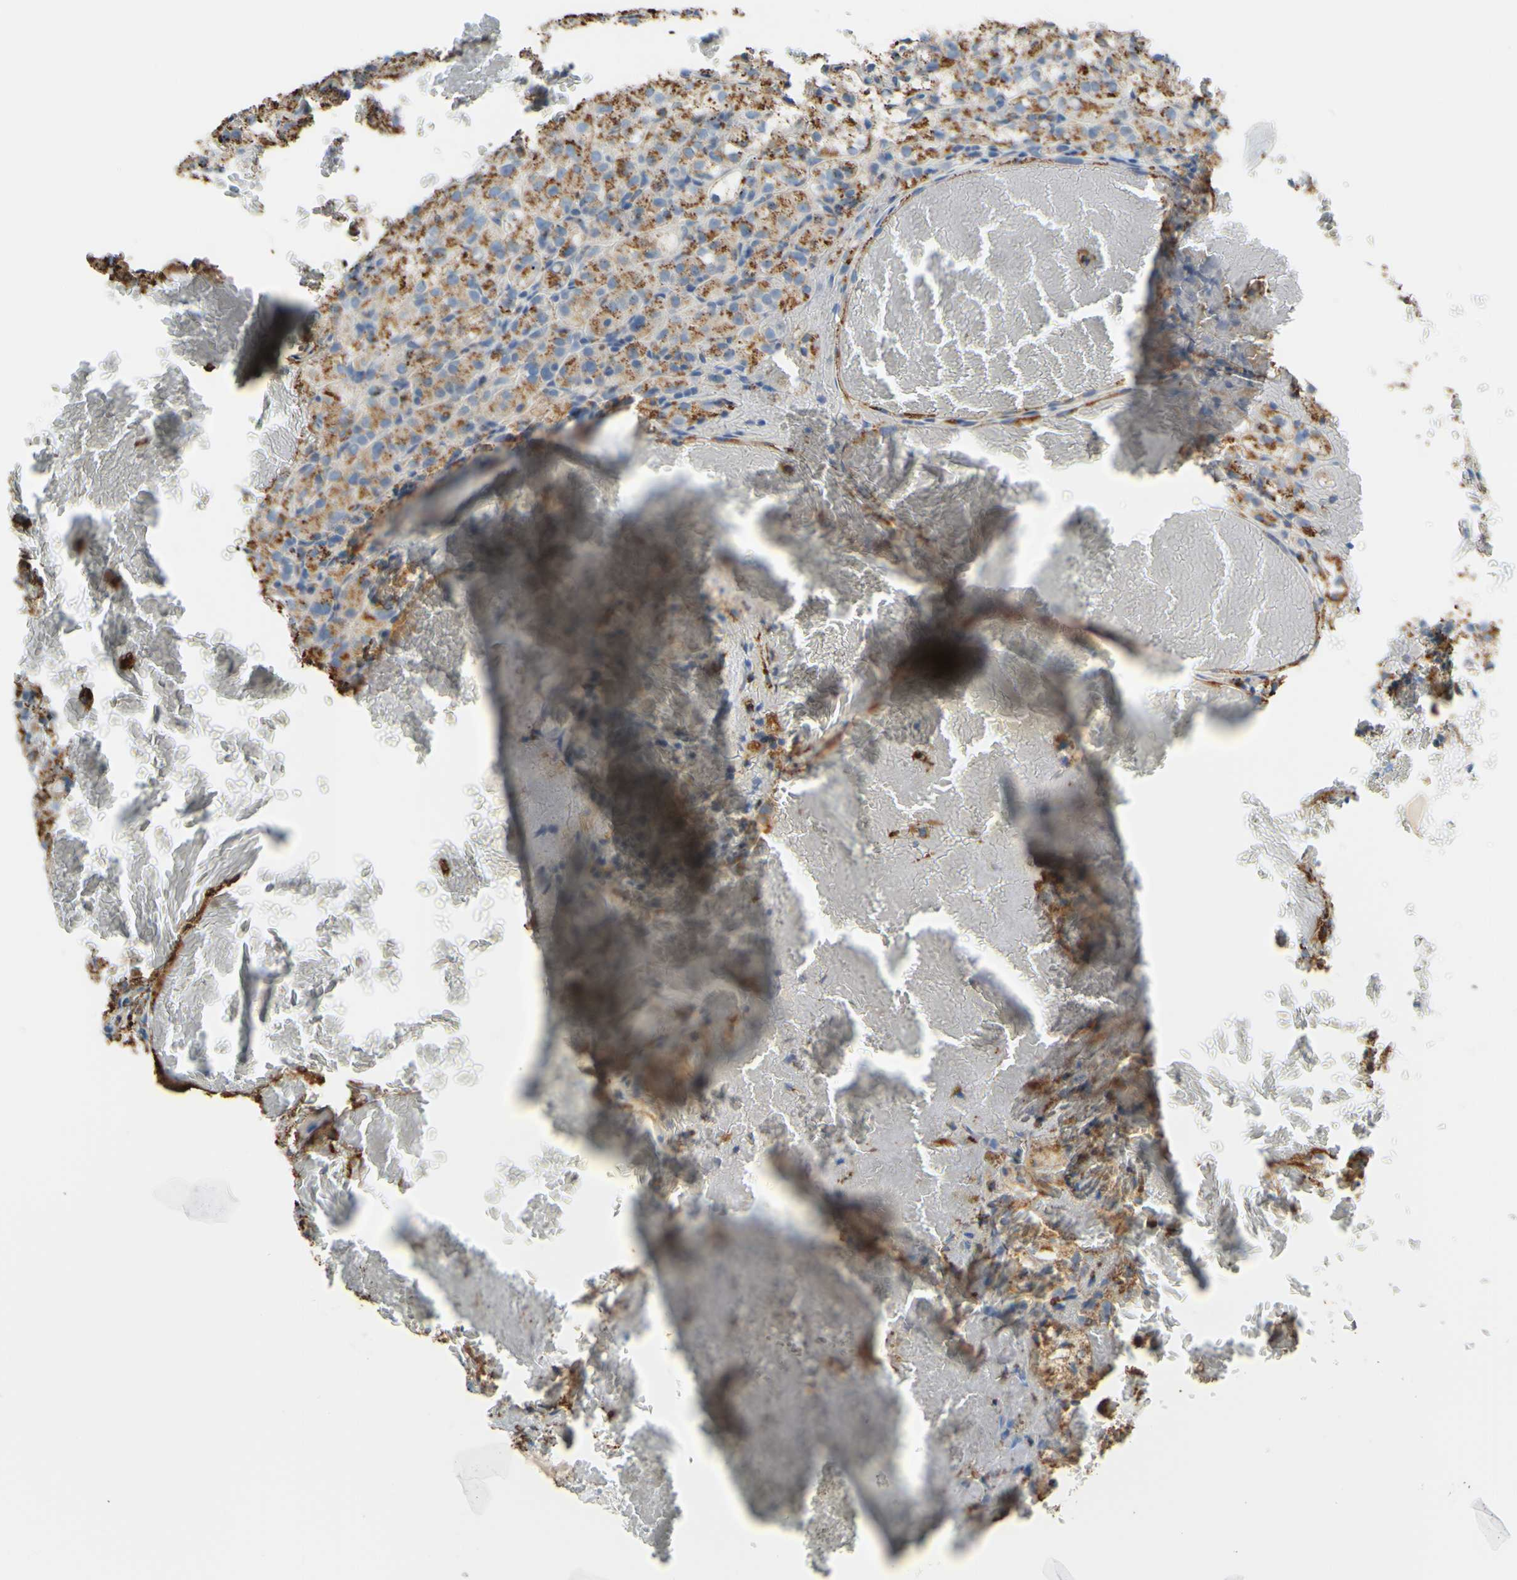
{"staining": {"intensity": "moderate", "quantity": ">75%", "location": "cytoplasmic/membranous"}, "tissue": "renal cancer", "cell_type": "Tumor cells", "image_type": "cancer", "snomed": [{"axis": "morphology", "description": "Adenocarcinoma, NOS"}, {"axis": "topography", "description": "Kidney"}], "caption": "Adenocarcinoma (renal) tissue shows moderate cytoplasmic/membranous positivity in about >75% of tumor cells", "gene": "CTSD", "patient": {"sex": "male", "age": 61}}